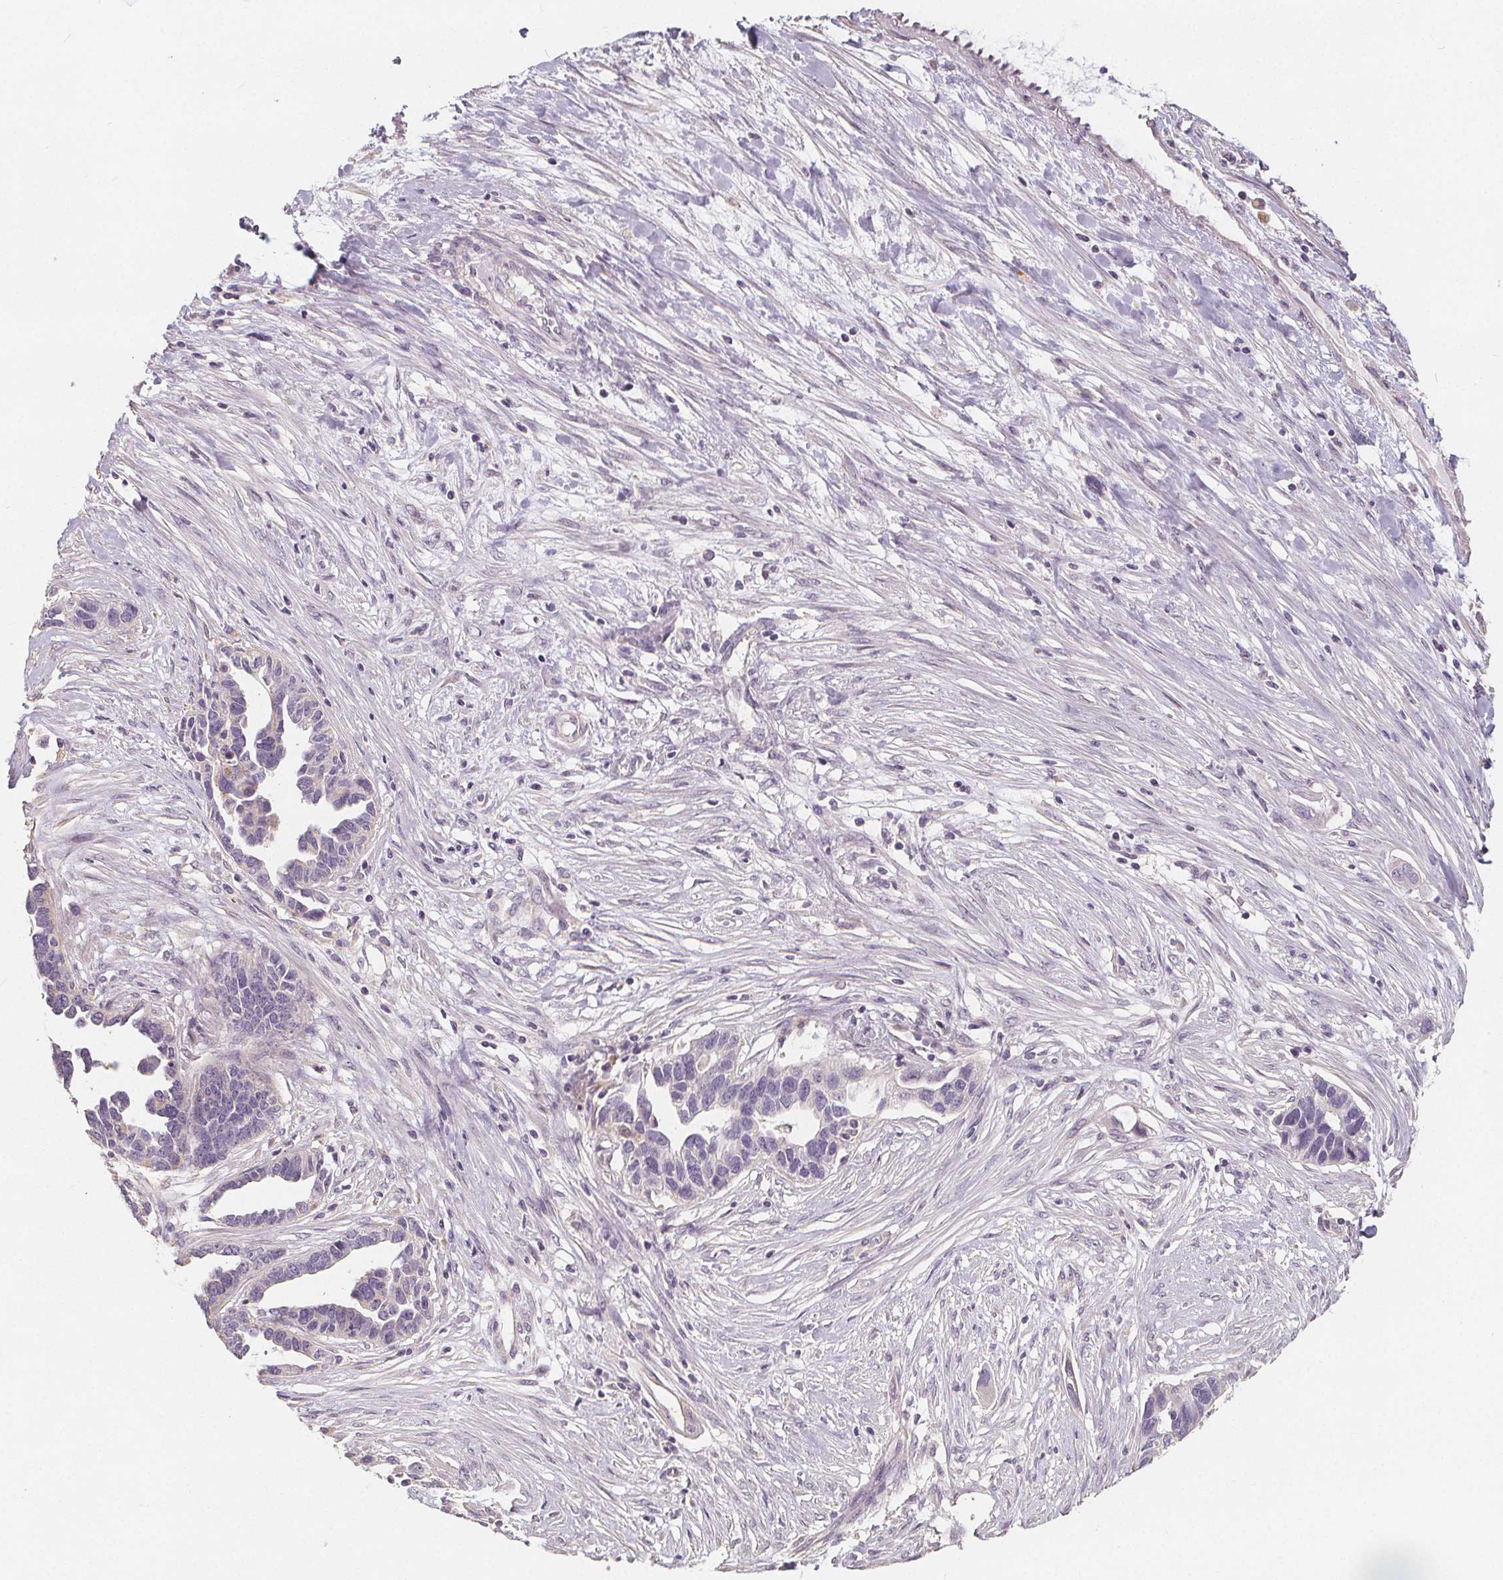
{"staining": {"intensity": "negative", "quantity": "none", "location": "none"}, "tissue": "ovarian cancer", "cell_type": "Tumor cells", "image_type": "cancer", "snomed": [{"axis": "morphology", "description": "Cystadenocarcinoma, serous, NOS"}, {"axis": "topography", "description": "Ovary"}], "caption": "DAB (3,3'-diaminobenzidine) immunohistochemical staining of ovarian cancer demonstrates no significant positivity in tumor cells.", "gene": "DRC3", "patient": {"sex": "female", "age": 54}}